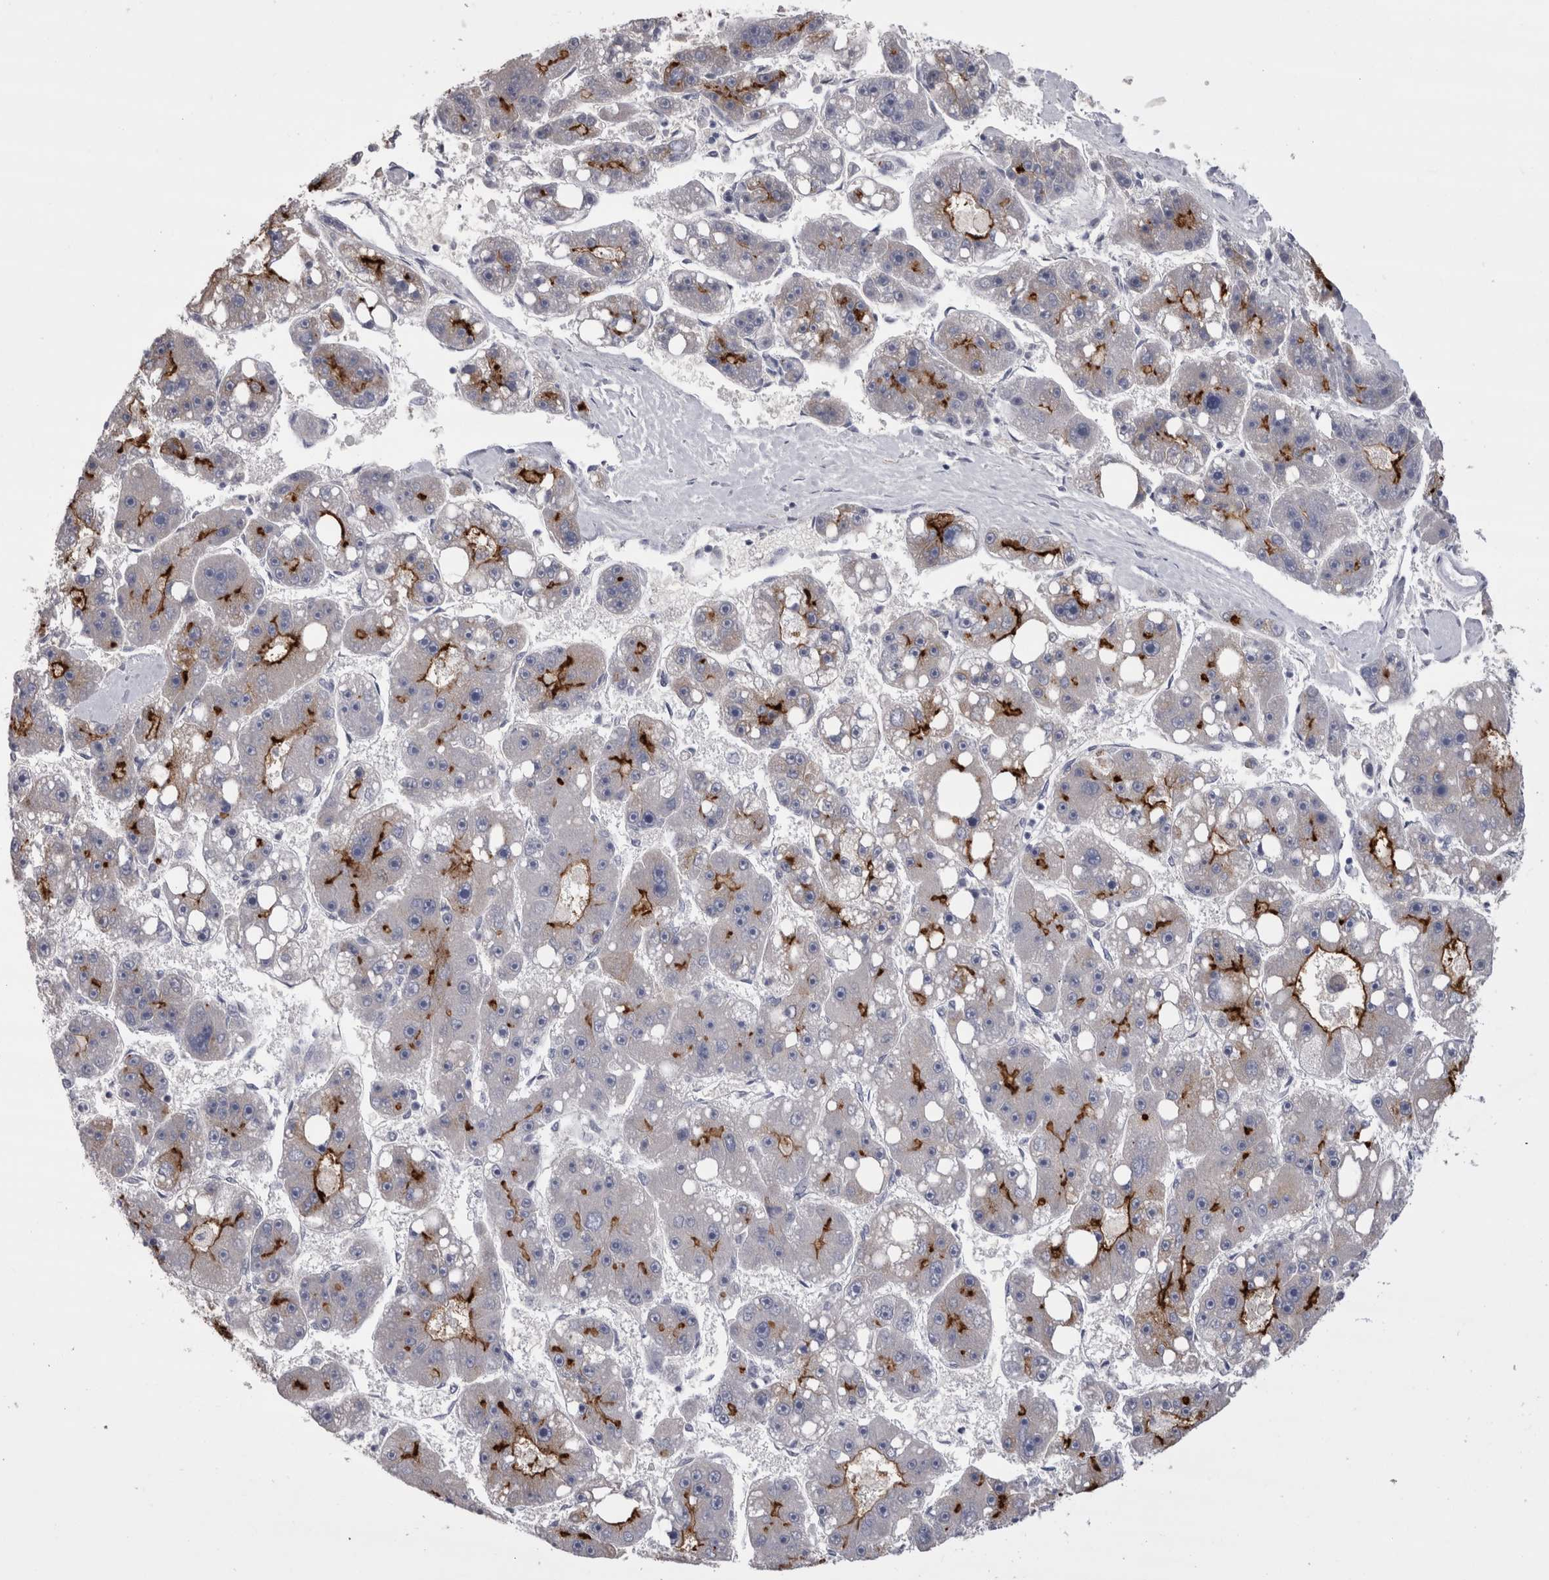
{"staining": {"intensity": "strong", "quantity": "<25%", "location": "cytoplasmic/membranous"}, "tissue": "liver cancer", "cell_type": "Tumor cells", "image_type": "cancer", "snomed": [{"axis": "morphology", "description": "Carcinoma, Hepatocellular, NOS"}, {"axis": "topography", "description": "Liver"}], "caption": "A brown stain highlights strong cytoplasmic/membranous staining of a protein in human liver cancer (hepatocellular carcinoma) tumor cells.", "gene": "CDHR5", "patient": {"sex": "female", "age": 61}}